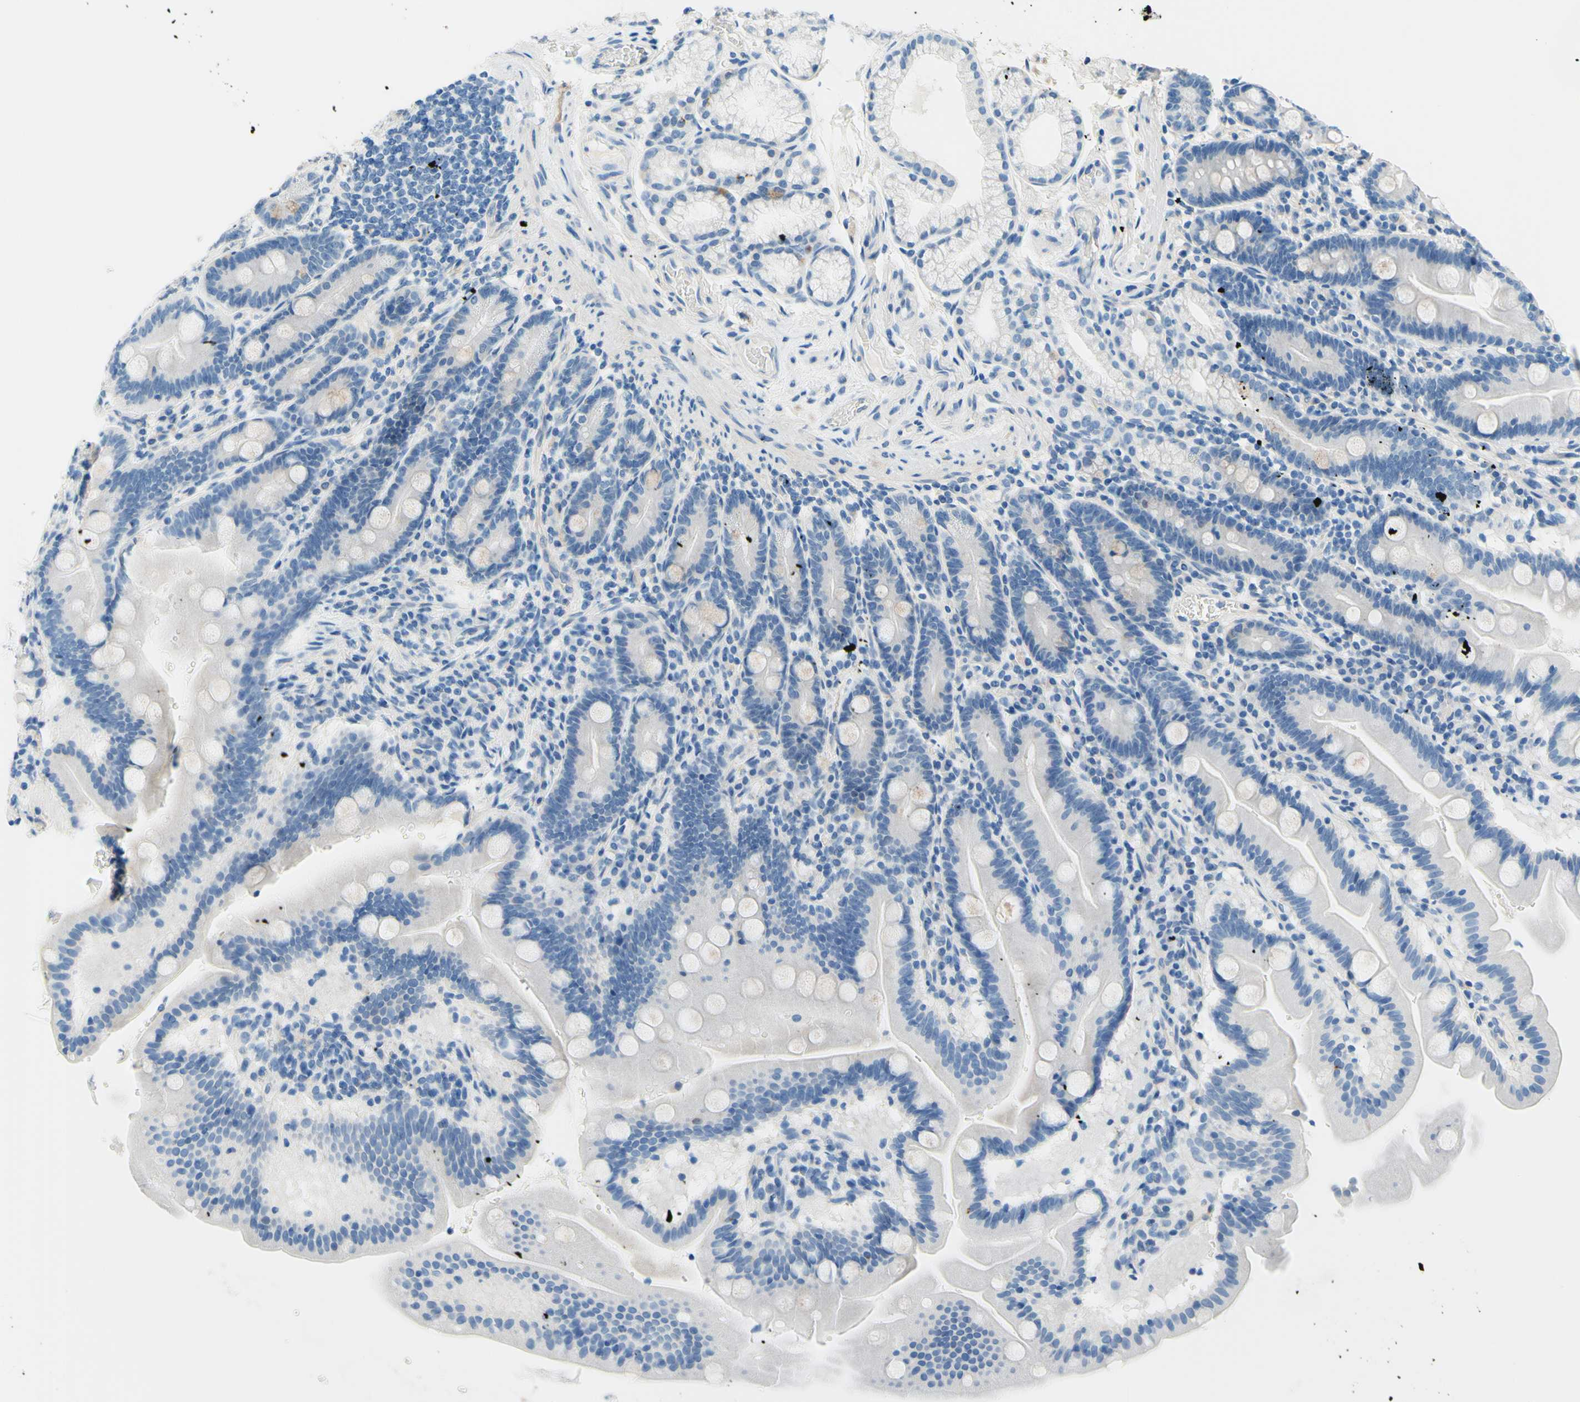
{"staining": {"intensity": "negative", "quantity": "none", "location": "none"}, "tissue": "duodenum", "cell_type": "Glandular cells", "image_type": "normal", "snomed": [{"axis": "morphology", "description": "Normal tissue, NOS"}, {"axis": "topography", "description": "Duodenum"}], "caption": "This is an immunohistochemistry histopathology image of unremarkable human duodenum. There is no positivity in glandular cells.", "gene": "PASD1", "patient": {"sex": "male", "age": 54}}